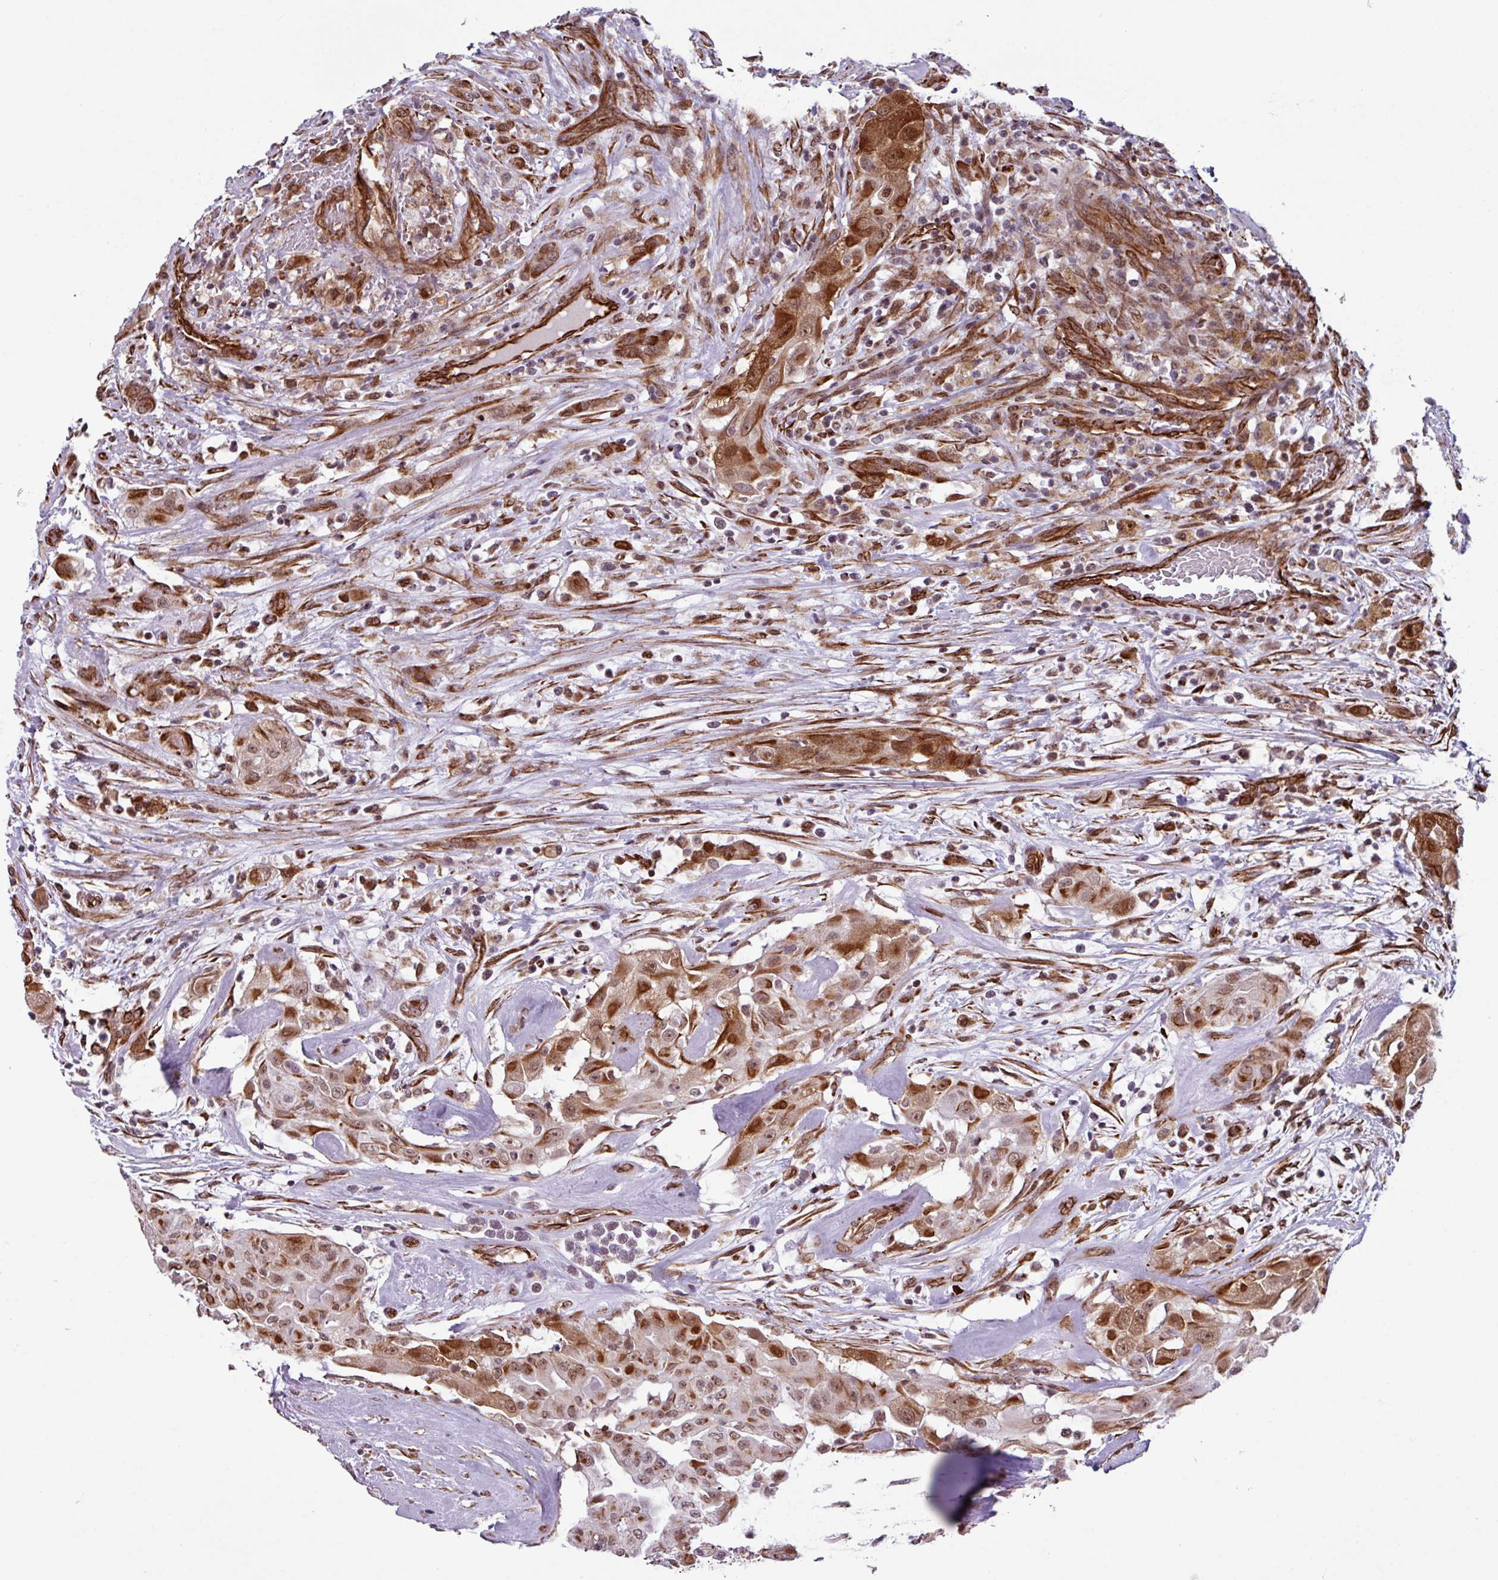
{"staining": {"intensity": "strong", "quantity": "25%-75%", "location": "cytoplasmic/membranous"}, "tissue": "thyroid cancer", "cell_type": "Tumor cells", "image_type": "cancer", "snomed": [{"axis": "morphology", "description": "Papillary adenocarcinoma, NOS"}, {"axis": "topography", "description": "Thyroid gland"}], "caption": "This histopathology image displays immunohistochemistry staining of human thyroid cancer (papillary adenocarcinoma), with high strong cytoplasmic/membranous positivity in about 25%-75% of tumor cells.", "gene": "CHD3", "patient": {"sex": "female", "age": 59}}